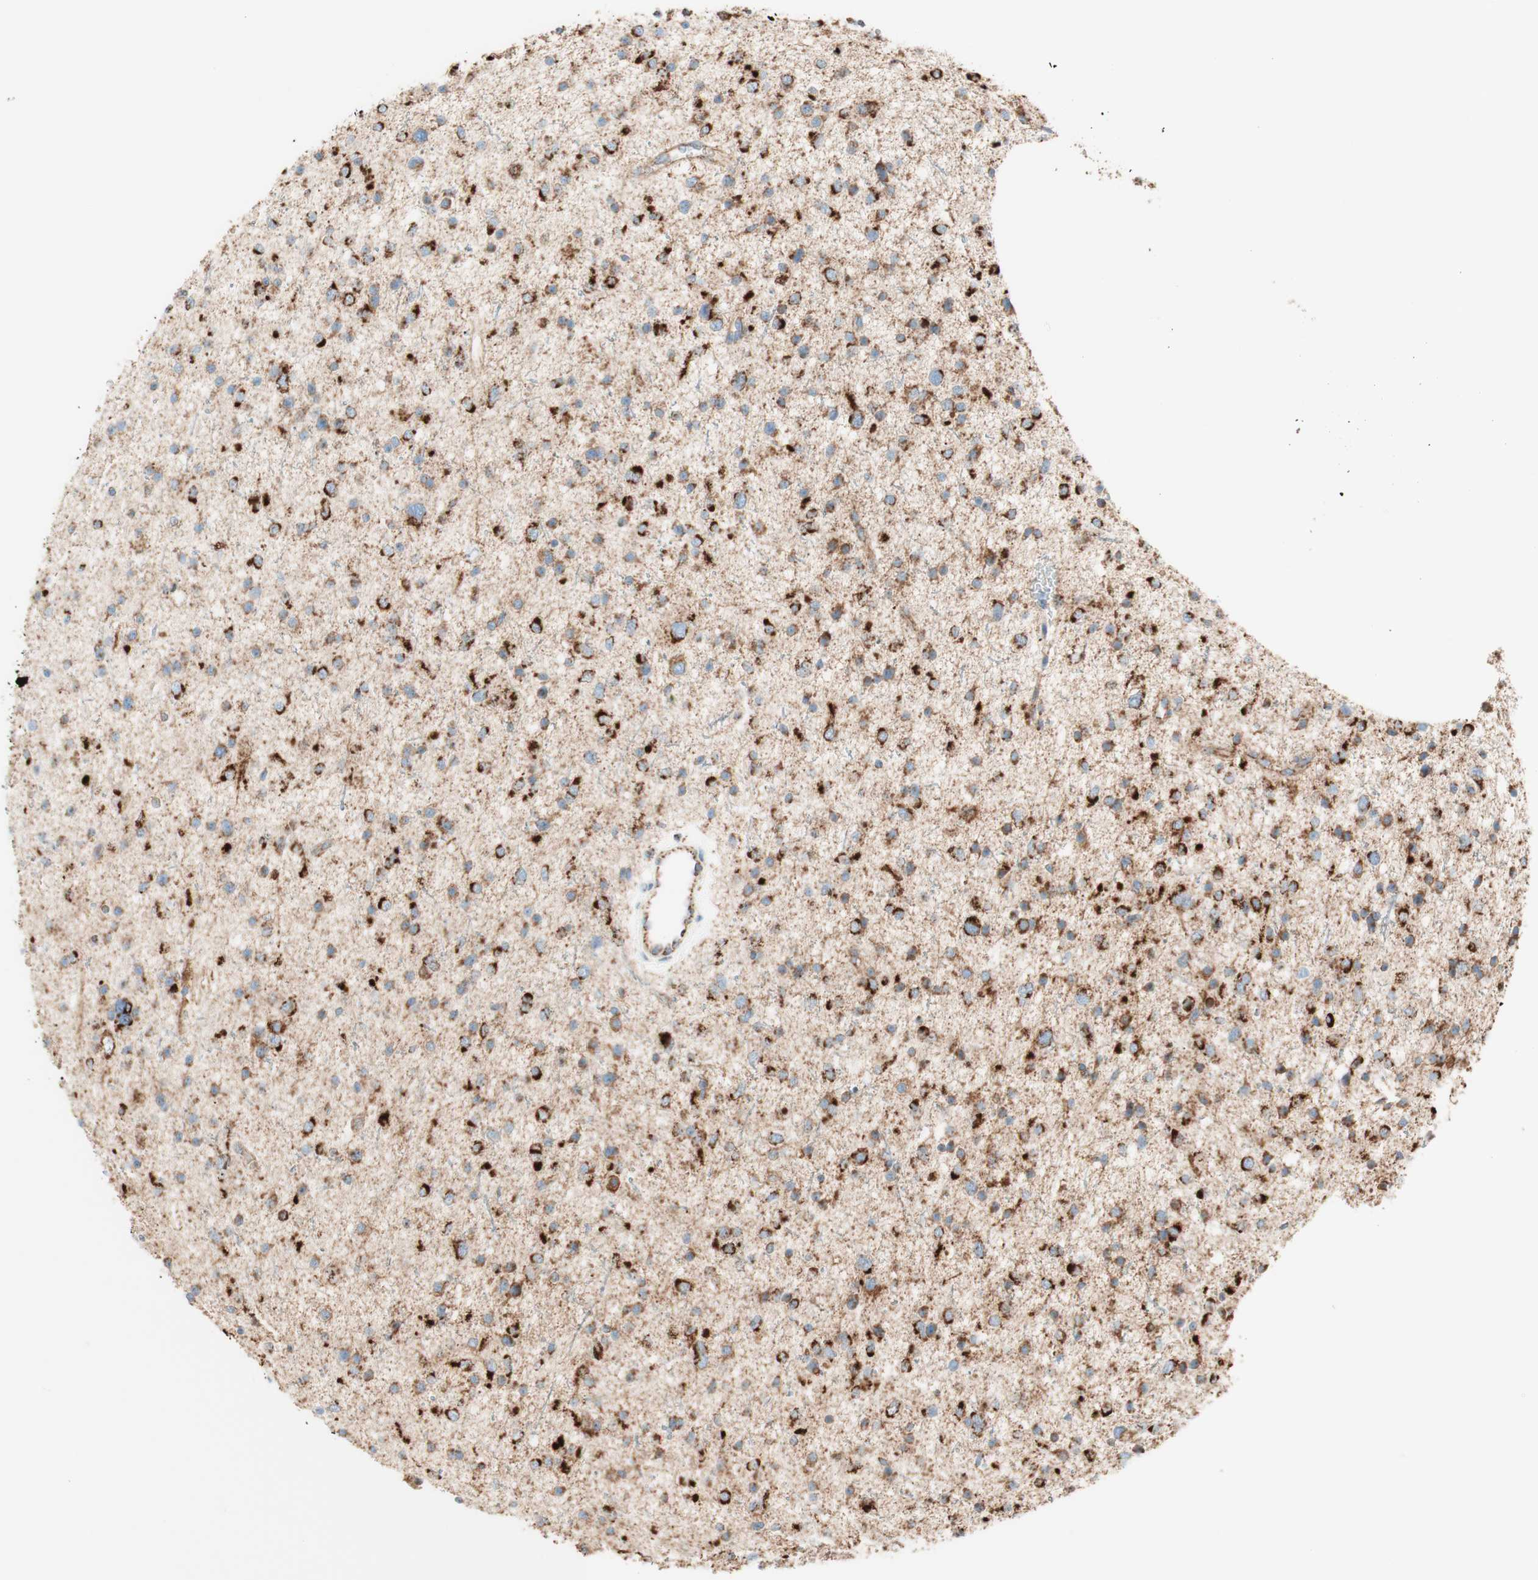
{"staining": {"intensity": "strong", "quantity": ">75%", "location": "cytoplasmic/membranous"}, "tissue": "glioma", "cell_type": "Tumor cells", "image_type": "cancer", "snomed": [{"axis": "morphology", "description": "Glioma, malignant, Low grade"}, {"axis": "topography", "description": "Brain"}], "caption": "Protein expression analysis of human glioma reveals strong cytoplasmic/membranous positivity in approximately >75% of tumor cells.", "gene": "TOMM20", "patient": {"sex": "female", "age": 37}}